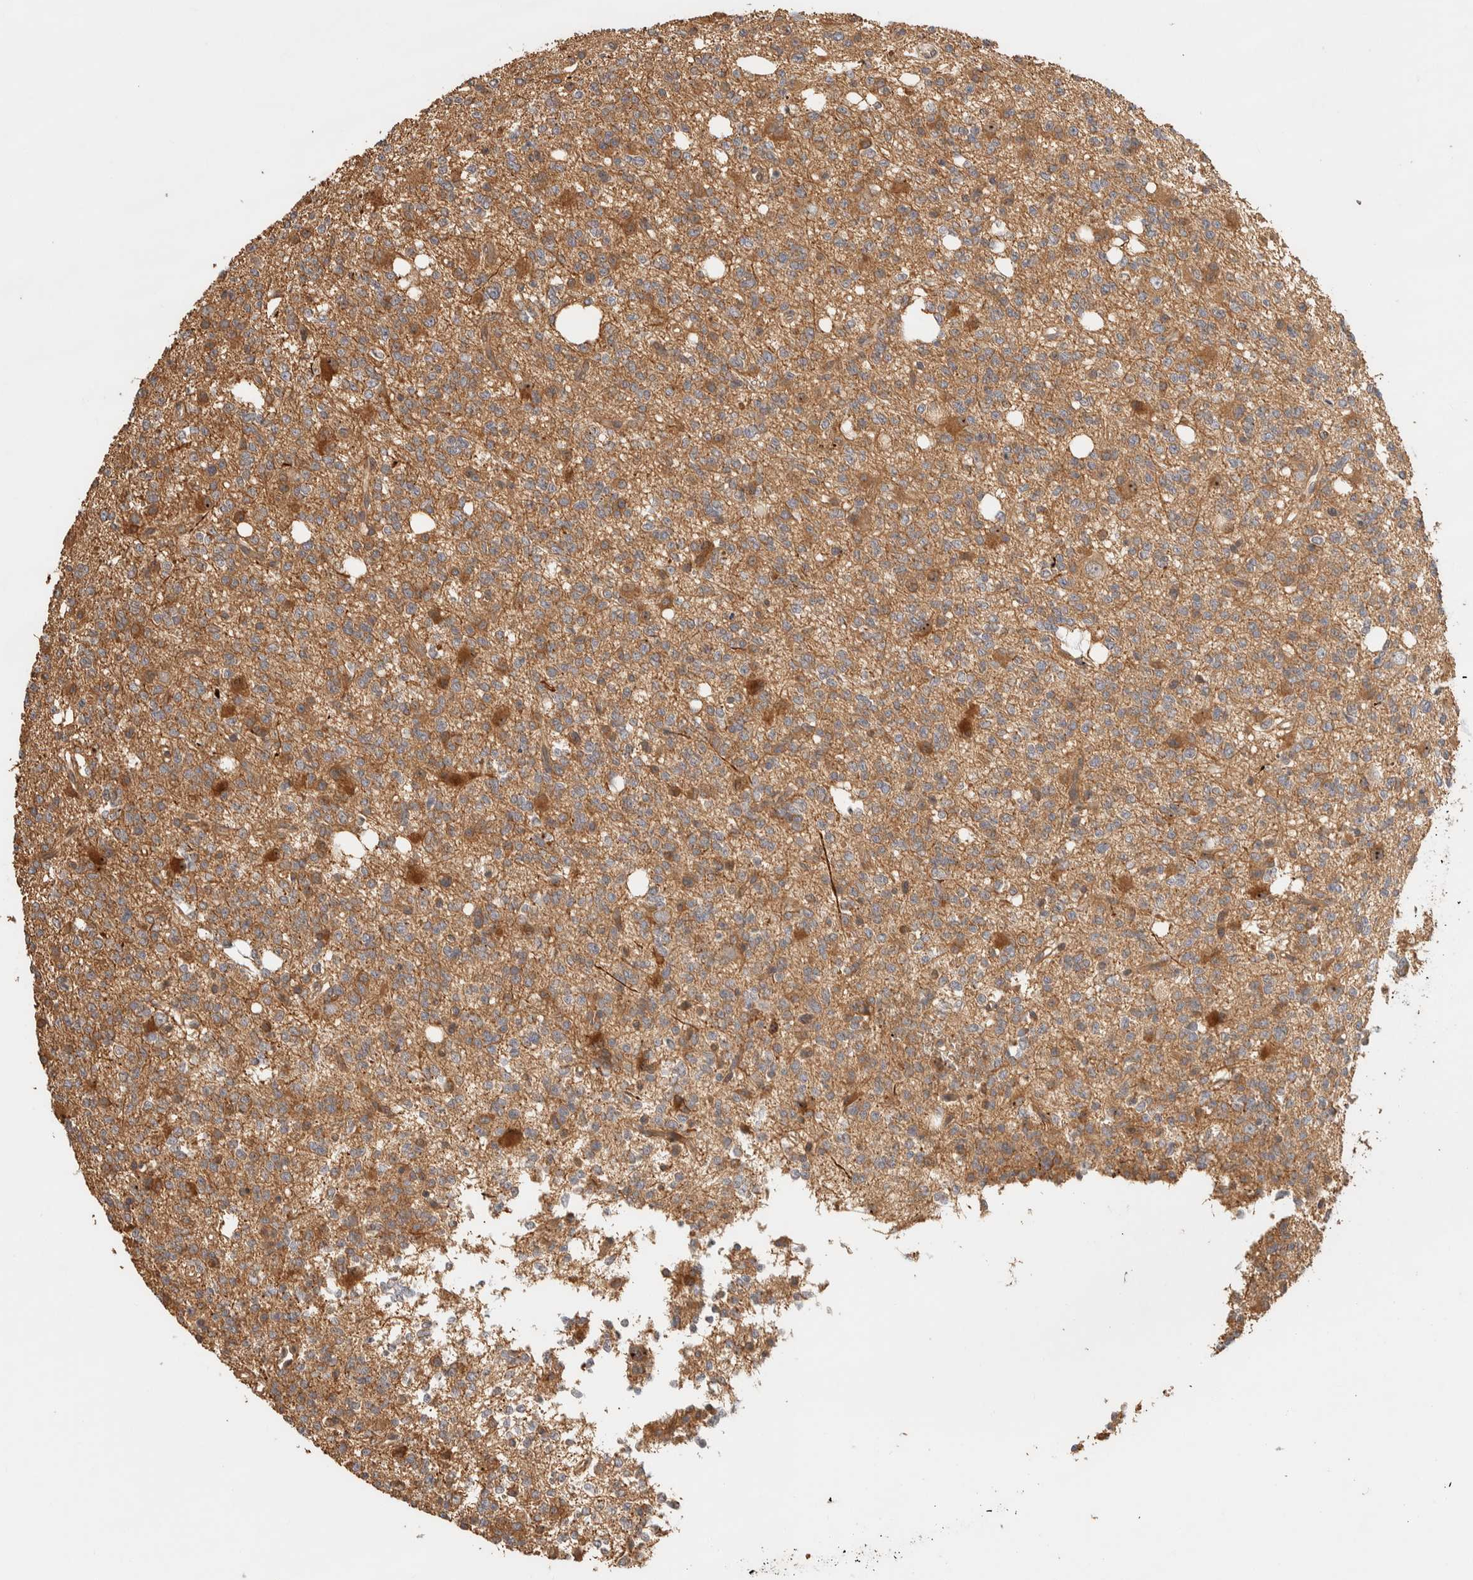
{"staining": {"intensity": "moderate", "quantity": ">75%", "location": "cytoplasmic/membranous"}, "tissue": "glioma", "cell_type": "Tumor cells", "image_type": "cancer", "snomed": [{"axis": "morphology", "description": "Glioma, malignant, High grade"}, {"axis": "topography", "description": "Brain"}], "caption": "Malignant high-grade glioma tissue shows moderate cytoplasmic/membranous positivity in approximately >75% of tumor cells", "gene": "TTI2", "patient": {"sex": "female", "age": 62}}